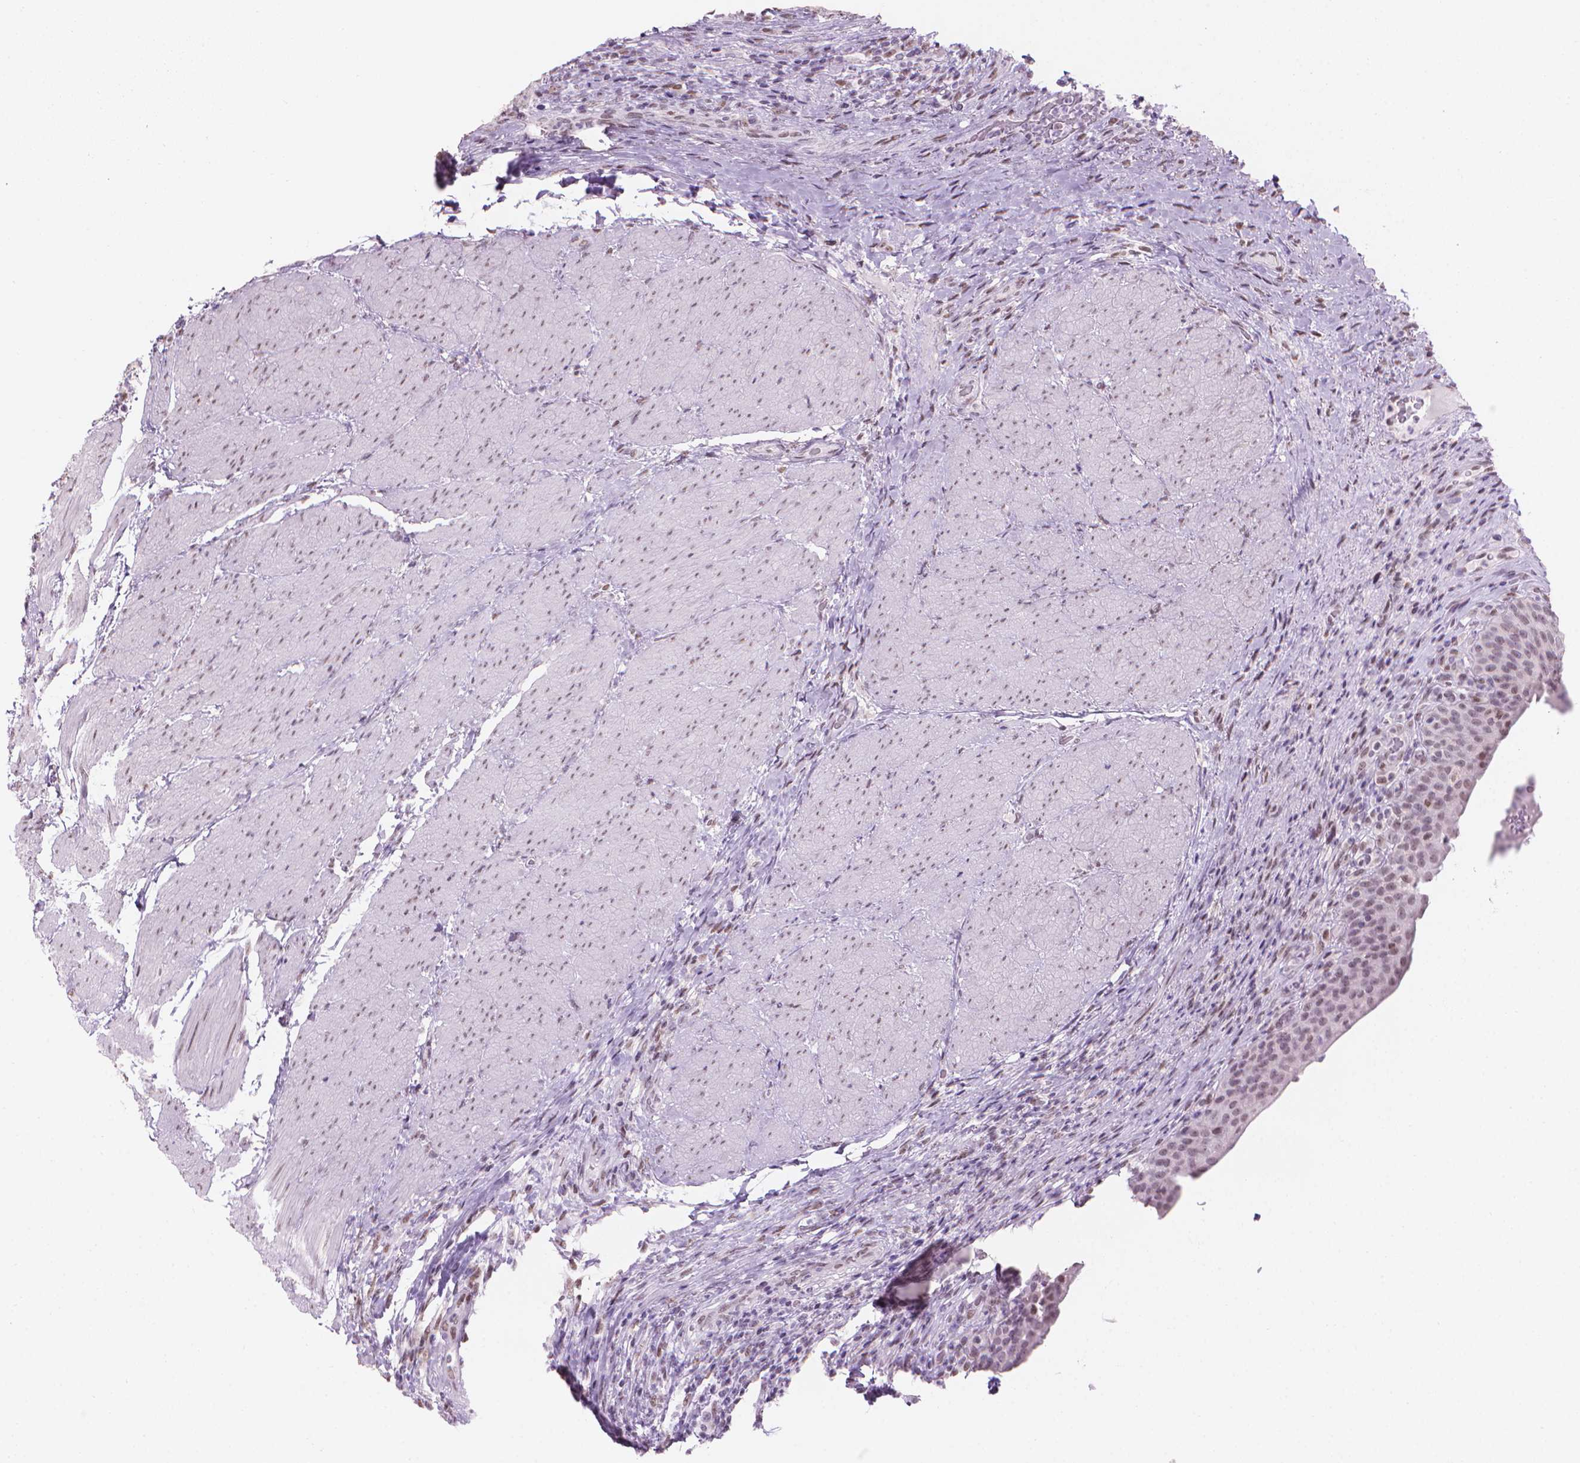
{"staining": {"intensity": "moderate", "quantity": "<25%", "location": "nuclear"}, "tissue": "urinary bladder", "cell_type": "Urothelial cells", "image_type": "normal", "snomed": [{"axis": "morphology", "description": "Normal tissue, NOS"}, {"axis": "topography", "description": "Urinary bladder"}, {"axis": "topography", "description": "Peripheral nerve tissue"}], "caption": "Brown immunohistochemical staining in unremarkable human urinary bladder demonstrates moderate nuclear staining in about <25% of urothelial cells. (DAB IHC with brightfield microscopy, high magnification).", "gene": "PIAS2", "patient": {"sex": "male", "age": 66}}